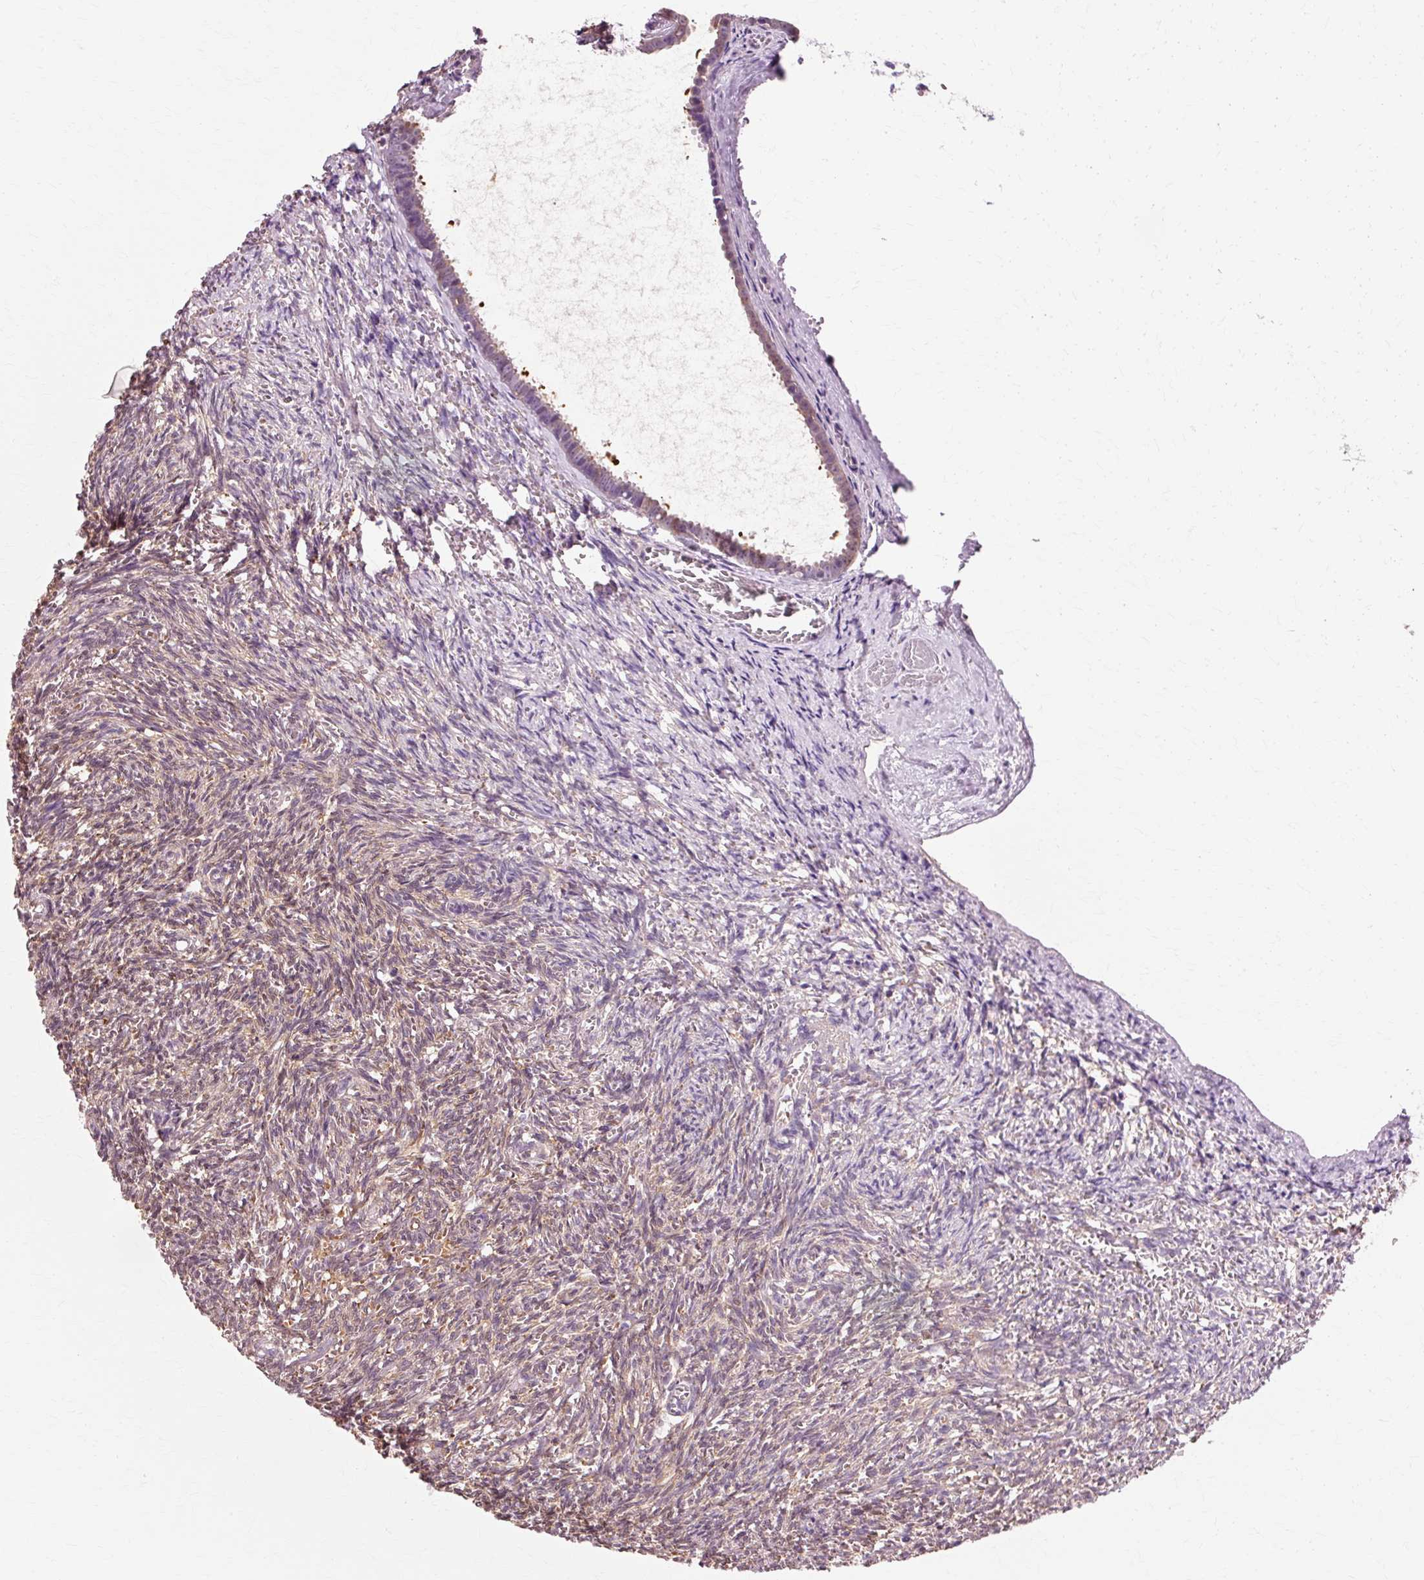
{"staining": {"intensity": "moderate", "quantity": ">75%", "location": "cytoplasmic/membranous"}, "tissue": "ovary", "cell_type": "Follicle cells", "image_type": "normal", "snomed": [{"axis": "morphology", "description": "Normal tissue, NOS"}, {"axis": "topography", "description": "Ovary"}], "caption": "Immunohistochemical staining of normal ovary demonstrates >75% levels of moderate cytoplasmic/membranous protein staining in about >75% of follicle cells. (brown staining indicates protein expression, while blue staining denotes nuclei).", "gene": "VN1R2", "patient": {"sex": "female", "age": 67}}